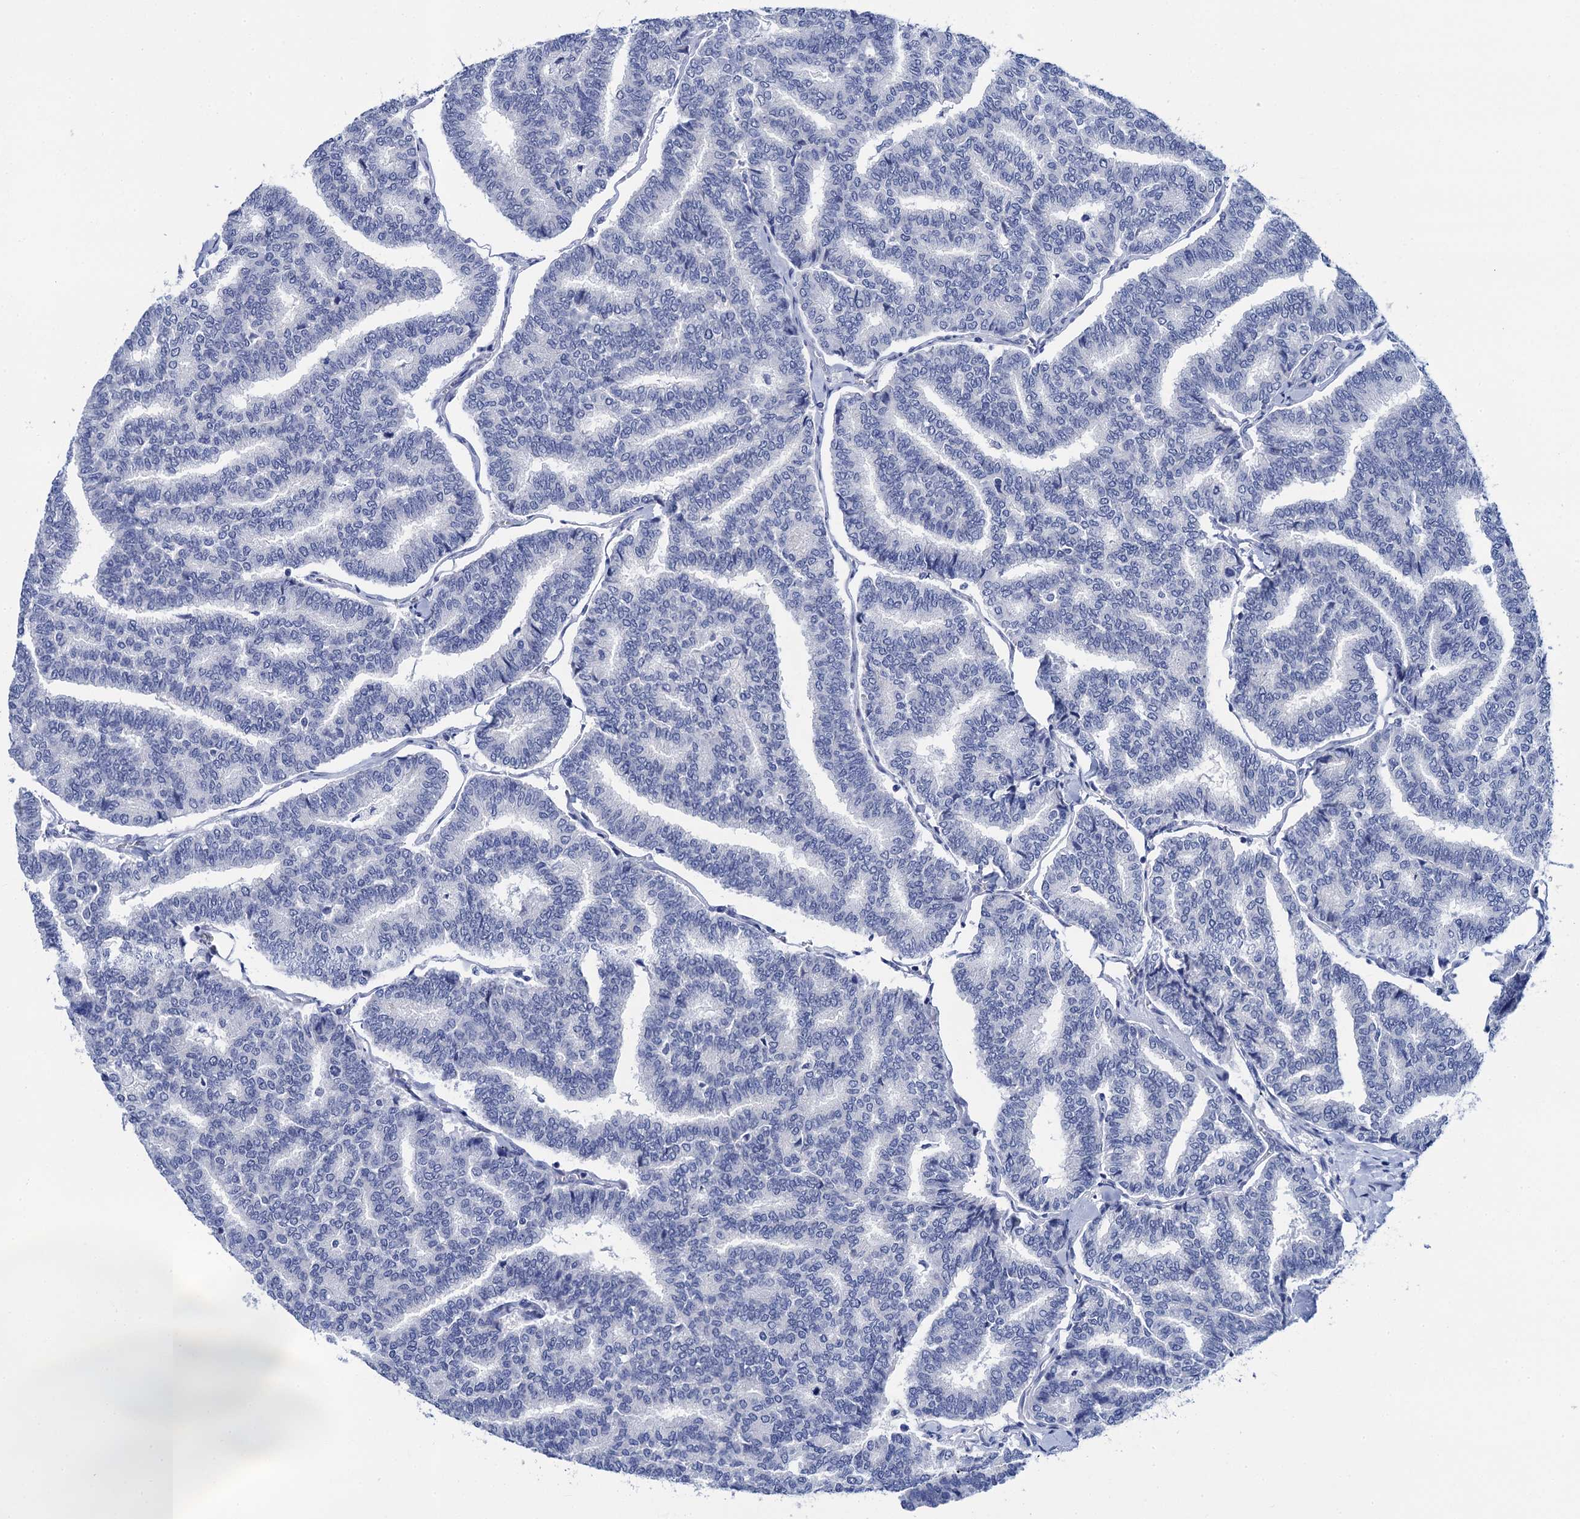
{"staining": {"intensity": "negative", "quantity": "none", "location": "none"}, "tissue": "thyroid cancer", "cell_type": "Tumor cells", "image_type": "cancer", "snomed": [{"axis": "morphology", "description": "Papillary adenocarcinoma, NOS"}, {"axis": "topography", "description": "Thyroid gland"}], "caption": "Immunohistochemical staining of human thyroid cancer (papillary adenocarcinoma) reveals no significant expression in tumor cells.", "gene": "LYPD3", "patient": {"sex": "female", "age": 35}}